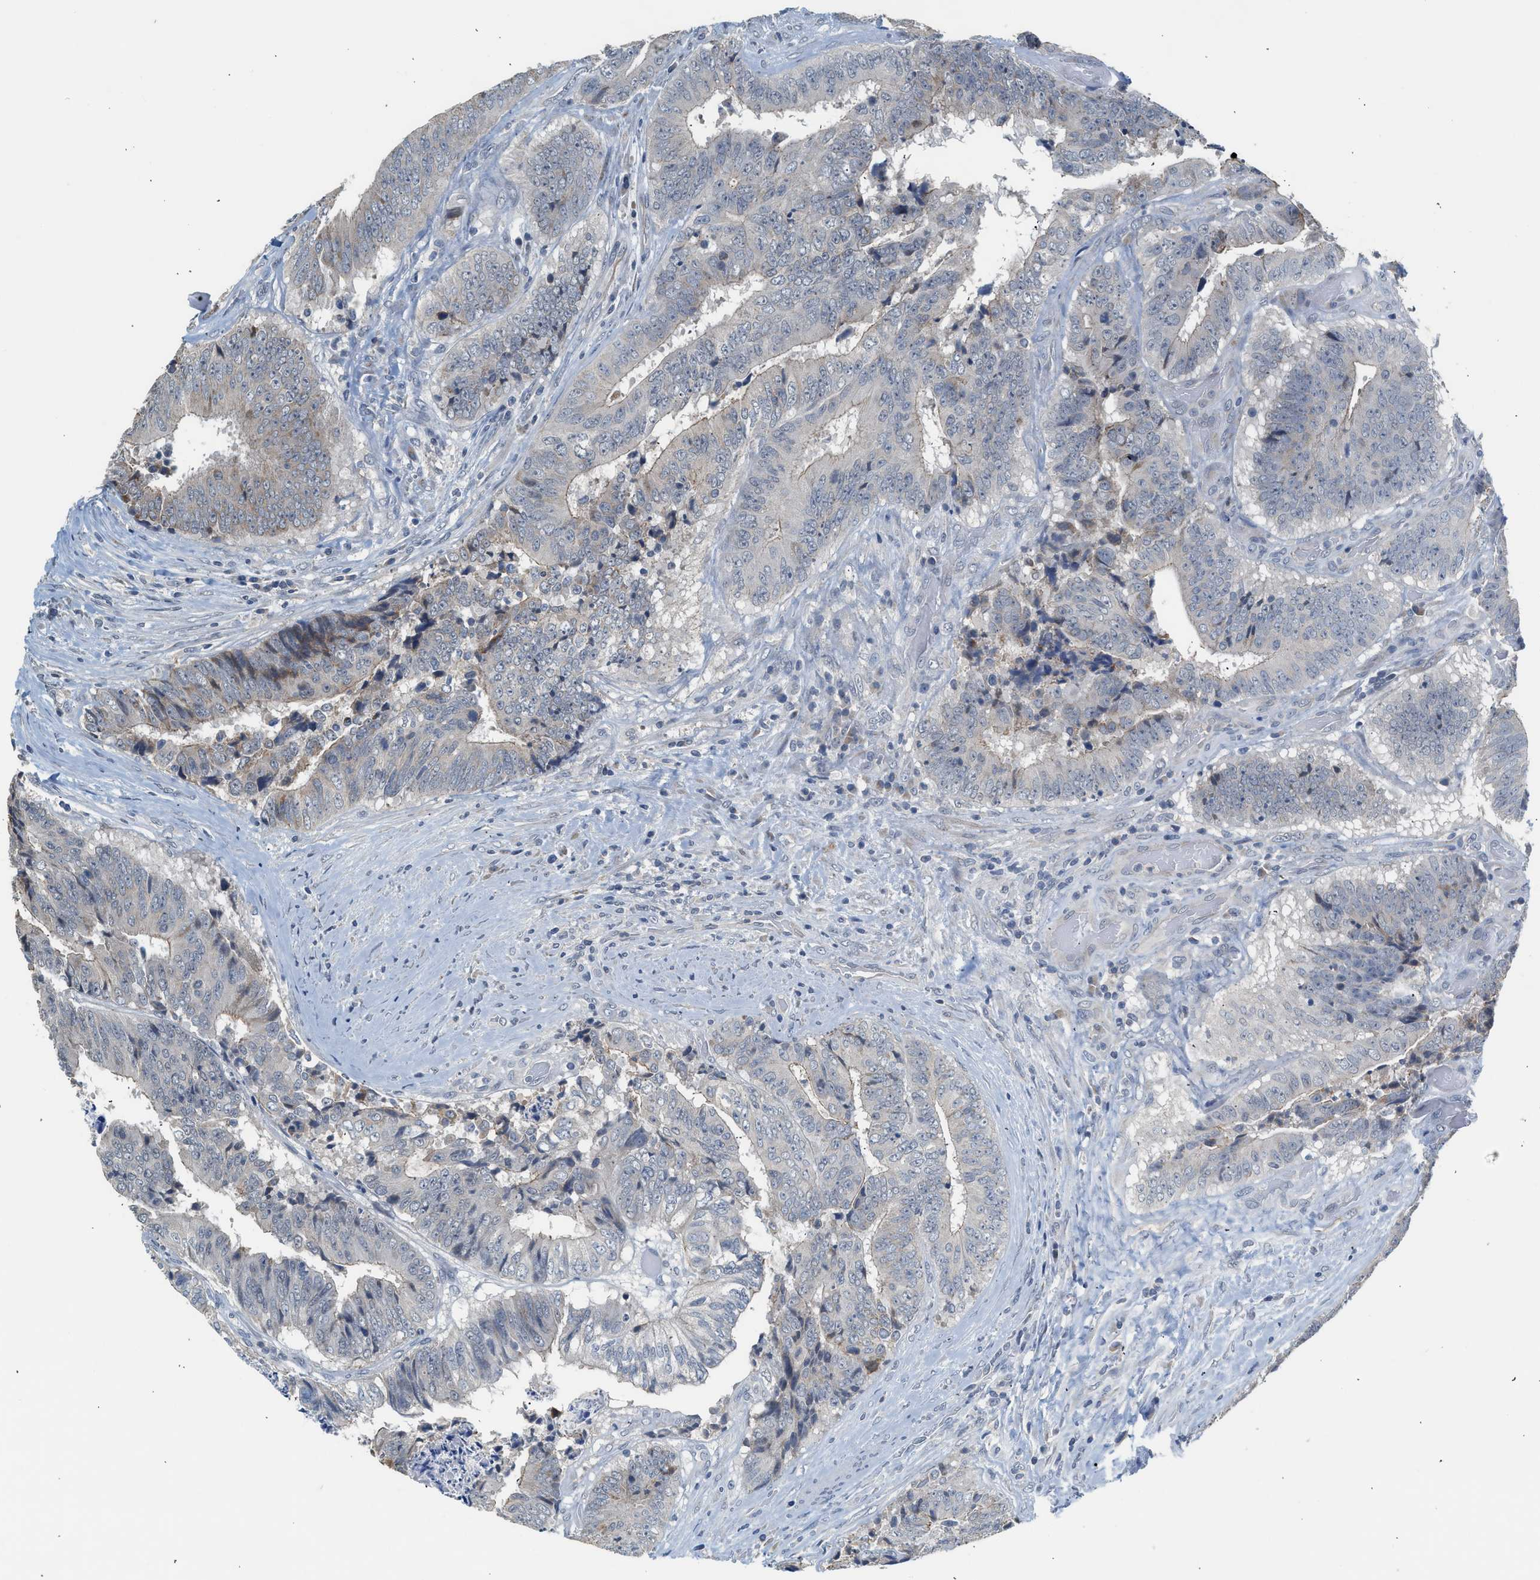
{"staining": {"intensity": "weak", "quantity": "<25%", "location": "cytoplasmic/membranous"}, "tissue": "colorectal cancer", "cell_type": "Tumor cells", "image_type": "cancer", "snomed": [{"axis": "morphology", "description": "Adenocarcinoma, NOS"}, {"axis": "topography", "description": "Rectum"}], "caption": "The micrograph demonstrates no staining of tumor cells in colorectal adenocarcinoma.", "gene": "CSF3R", "patient": {"sex": "male", "age": 72}}